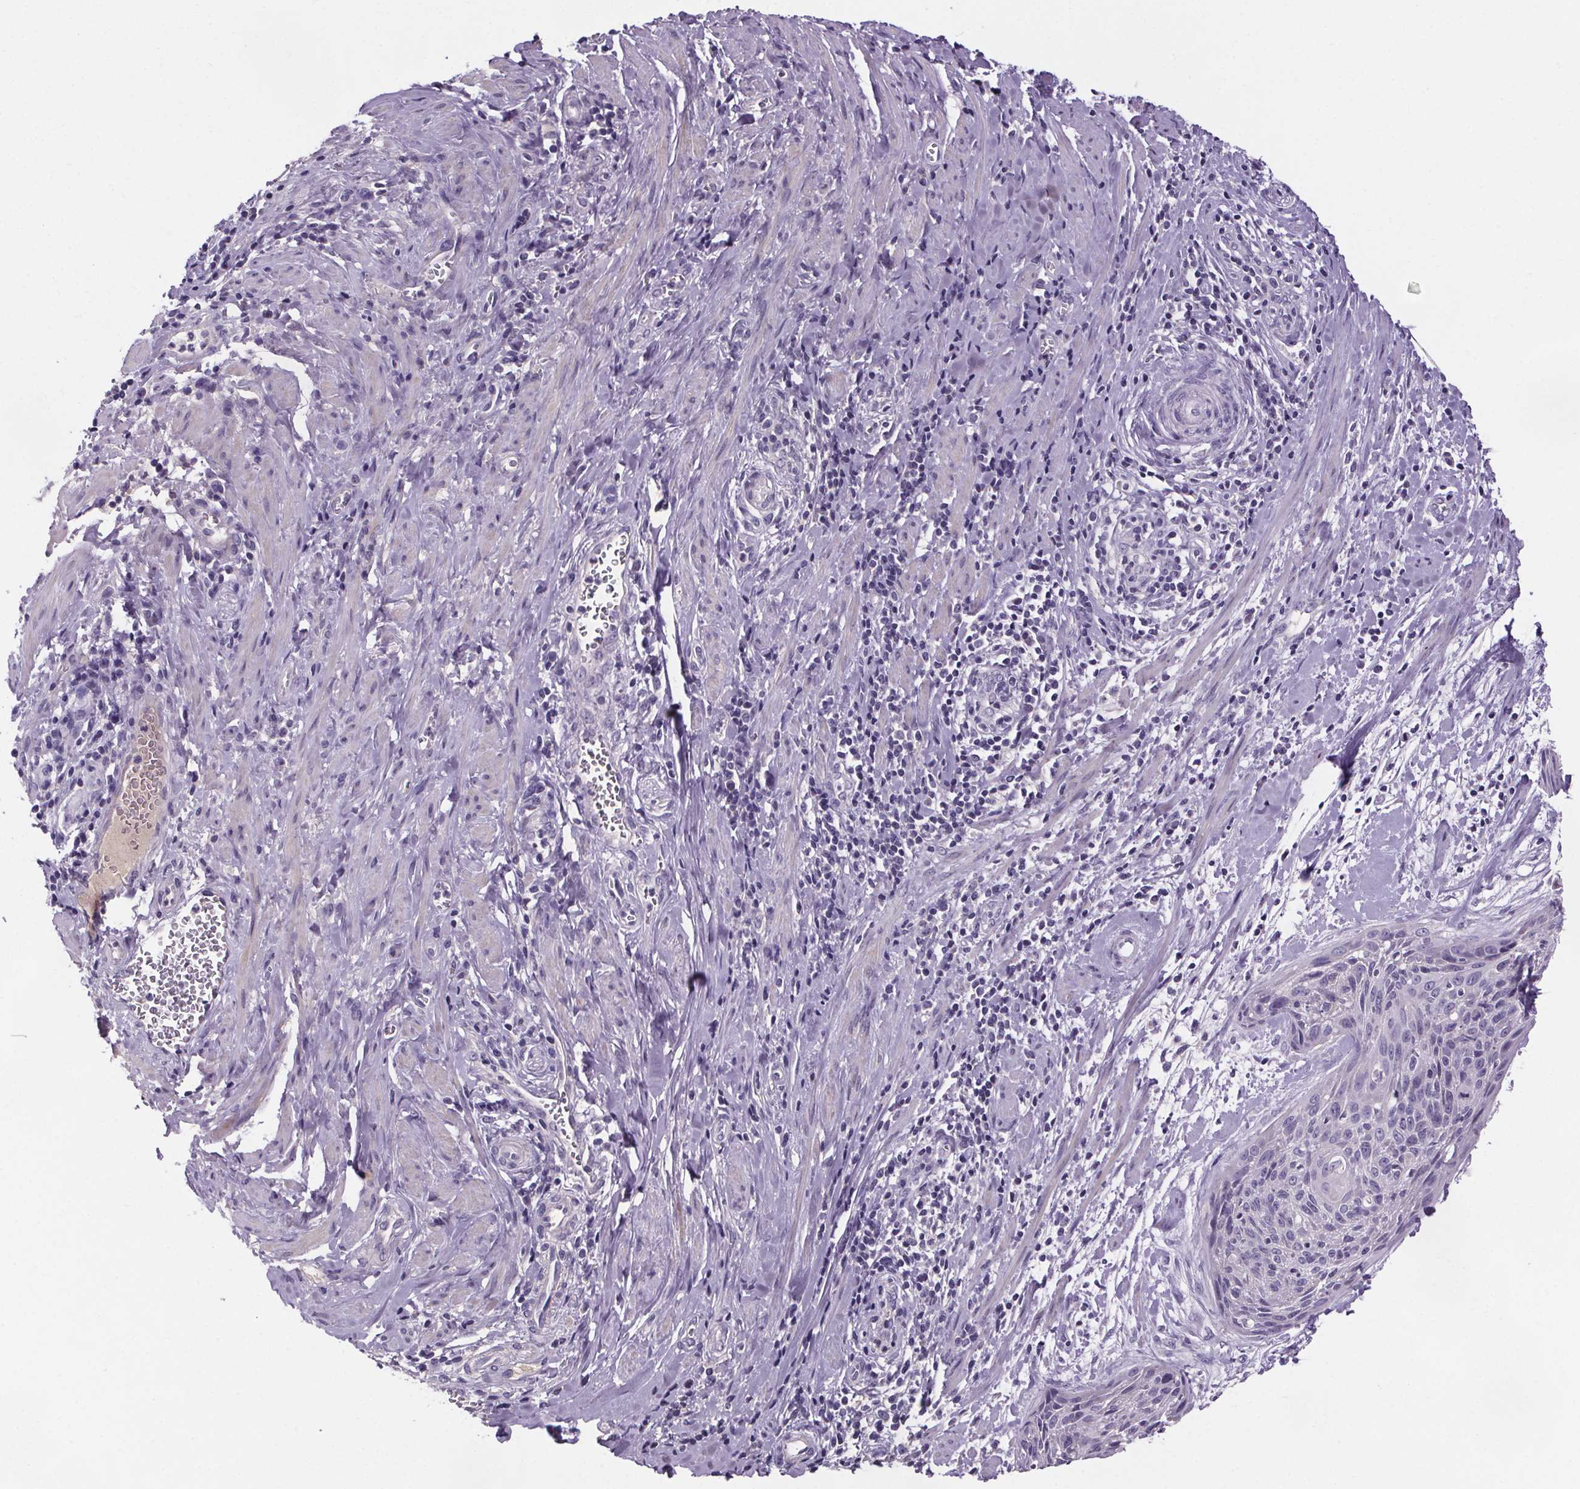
{"staining": {"intensity": "negative", "quantity": "none", "location": "none"}, "tissue": "cervical cancer", "cell_type": "Tumor cells", "image_type": "cancer", "snomed": [{"axis": "morphology", "description": "Squamous cell carcinoma, NOS"}, {"axis": "topography", "description": "Cervix"}], "caption": "A histopathology image of human cervical squamous cell carcinoma is negative for staining in tumor cells.", "gene": "CUBN", "patient": {"sex": "female", "age": 46}}